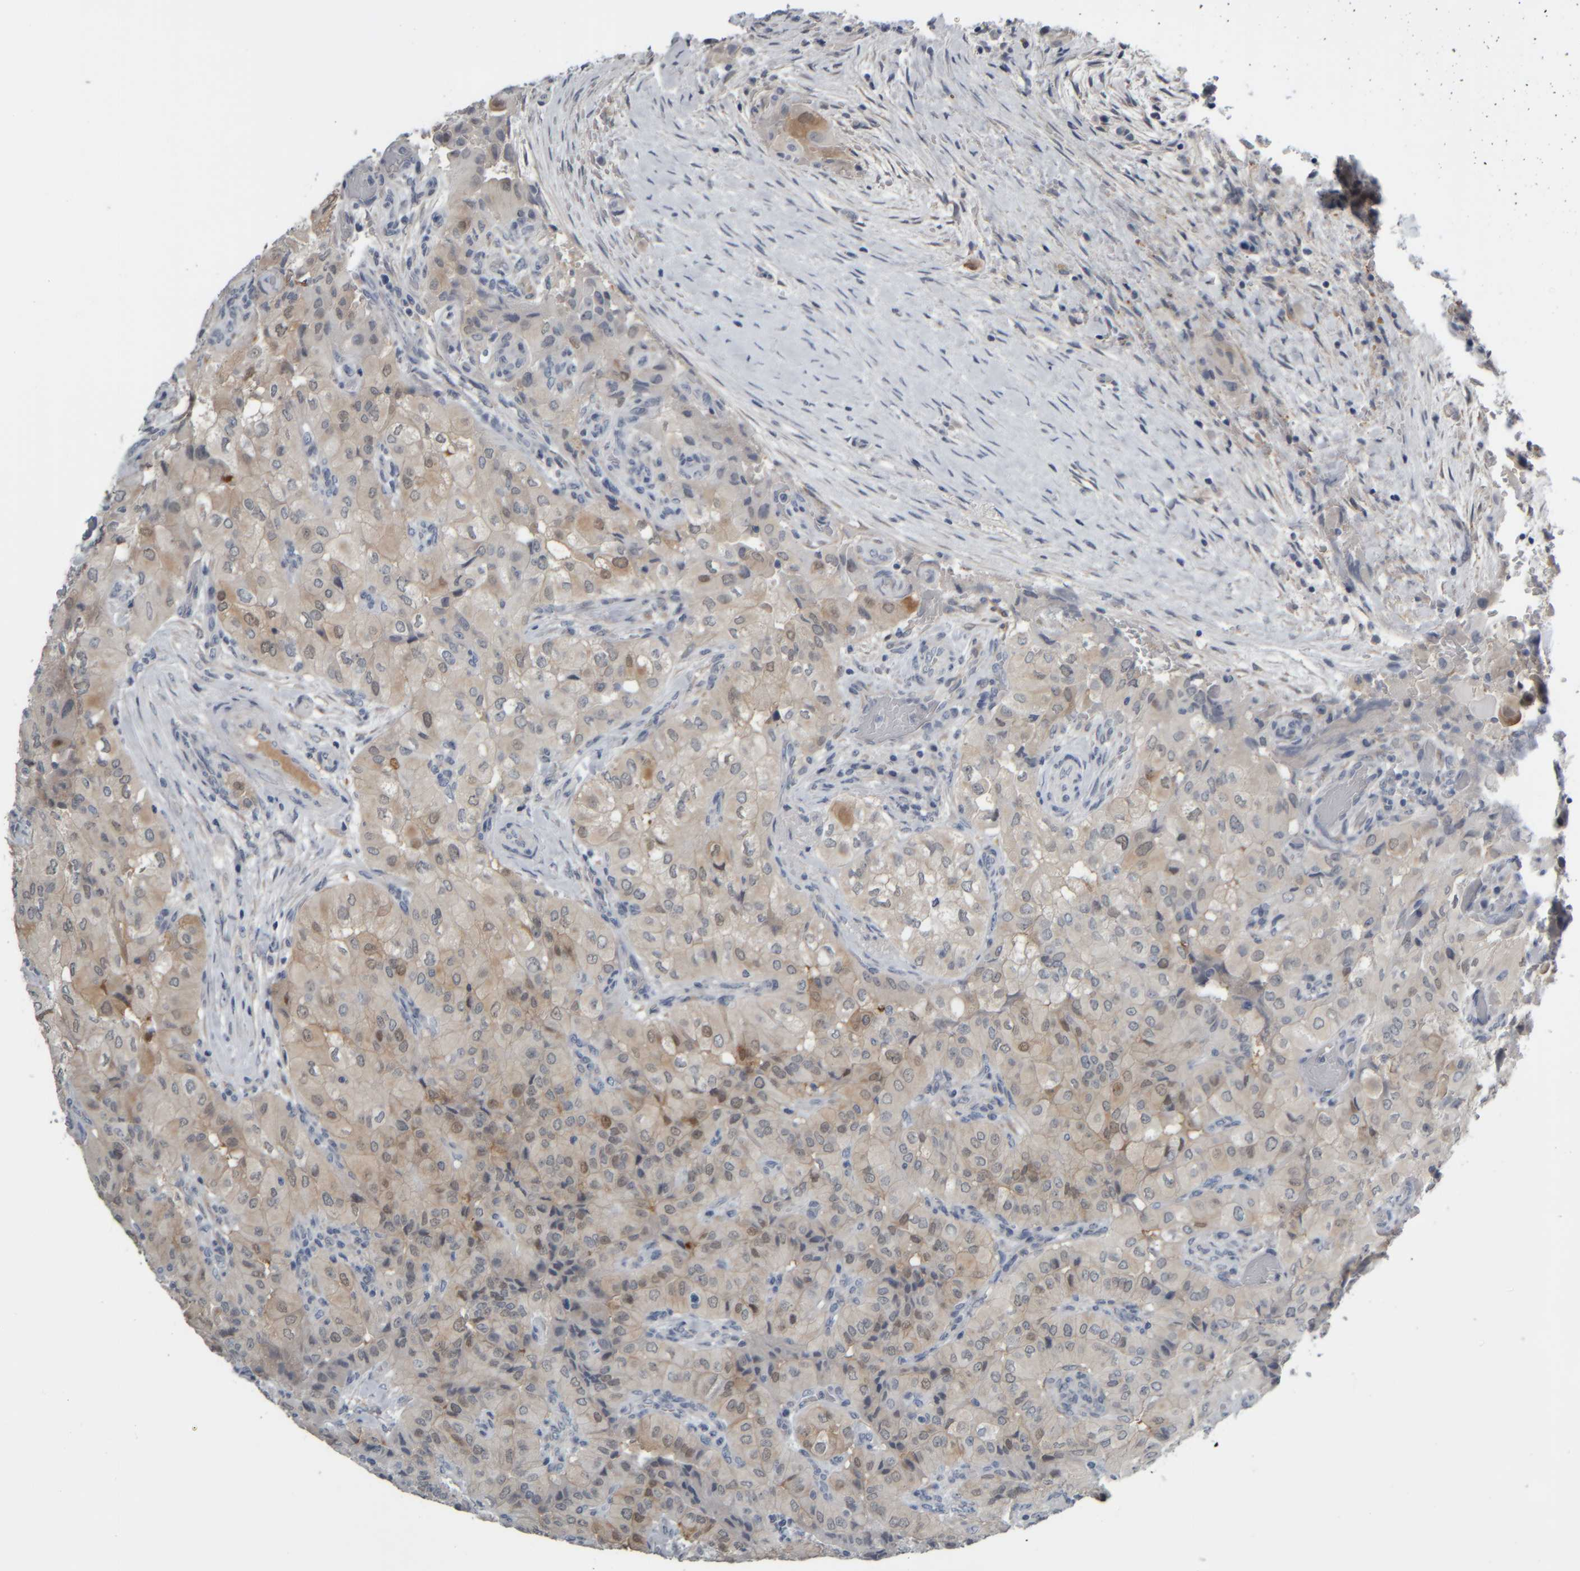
{"staining": {"intensity": "weak", "quantity": "<25%", "location": "cytoplasmic/membranous,nuclear"}, "tissue": "thyroid cancer", "cell_type": "Tumor cells", "image_type": "cancer", "snomed": [{"axis": "morphology", "description": "Papillary adenocarcinoma, NOS"}, {"axis": "topography", "description": "Thyroid gland"}], "caption": "The IHC image has no significant expression in tumor cells of thyroid cancer (papillary adenocarcinoma) tissue.", "gene": "COL14A1", "patient": {"sex": "female", "age": 59}}